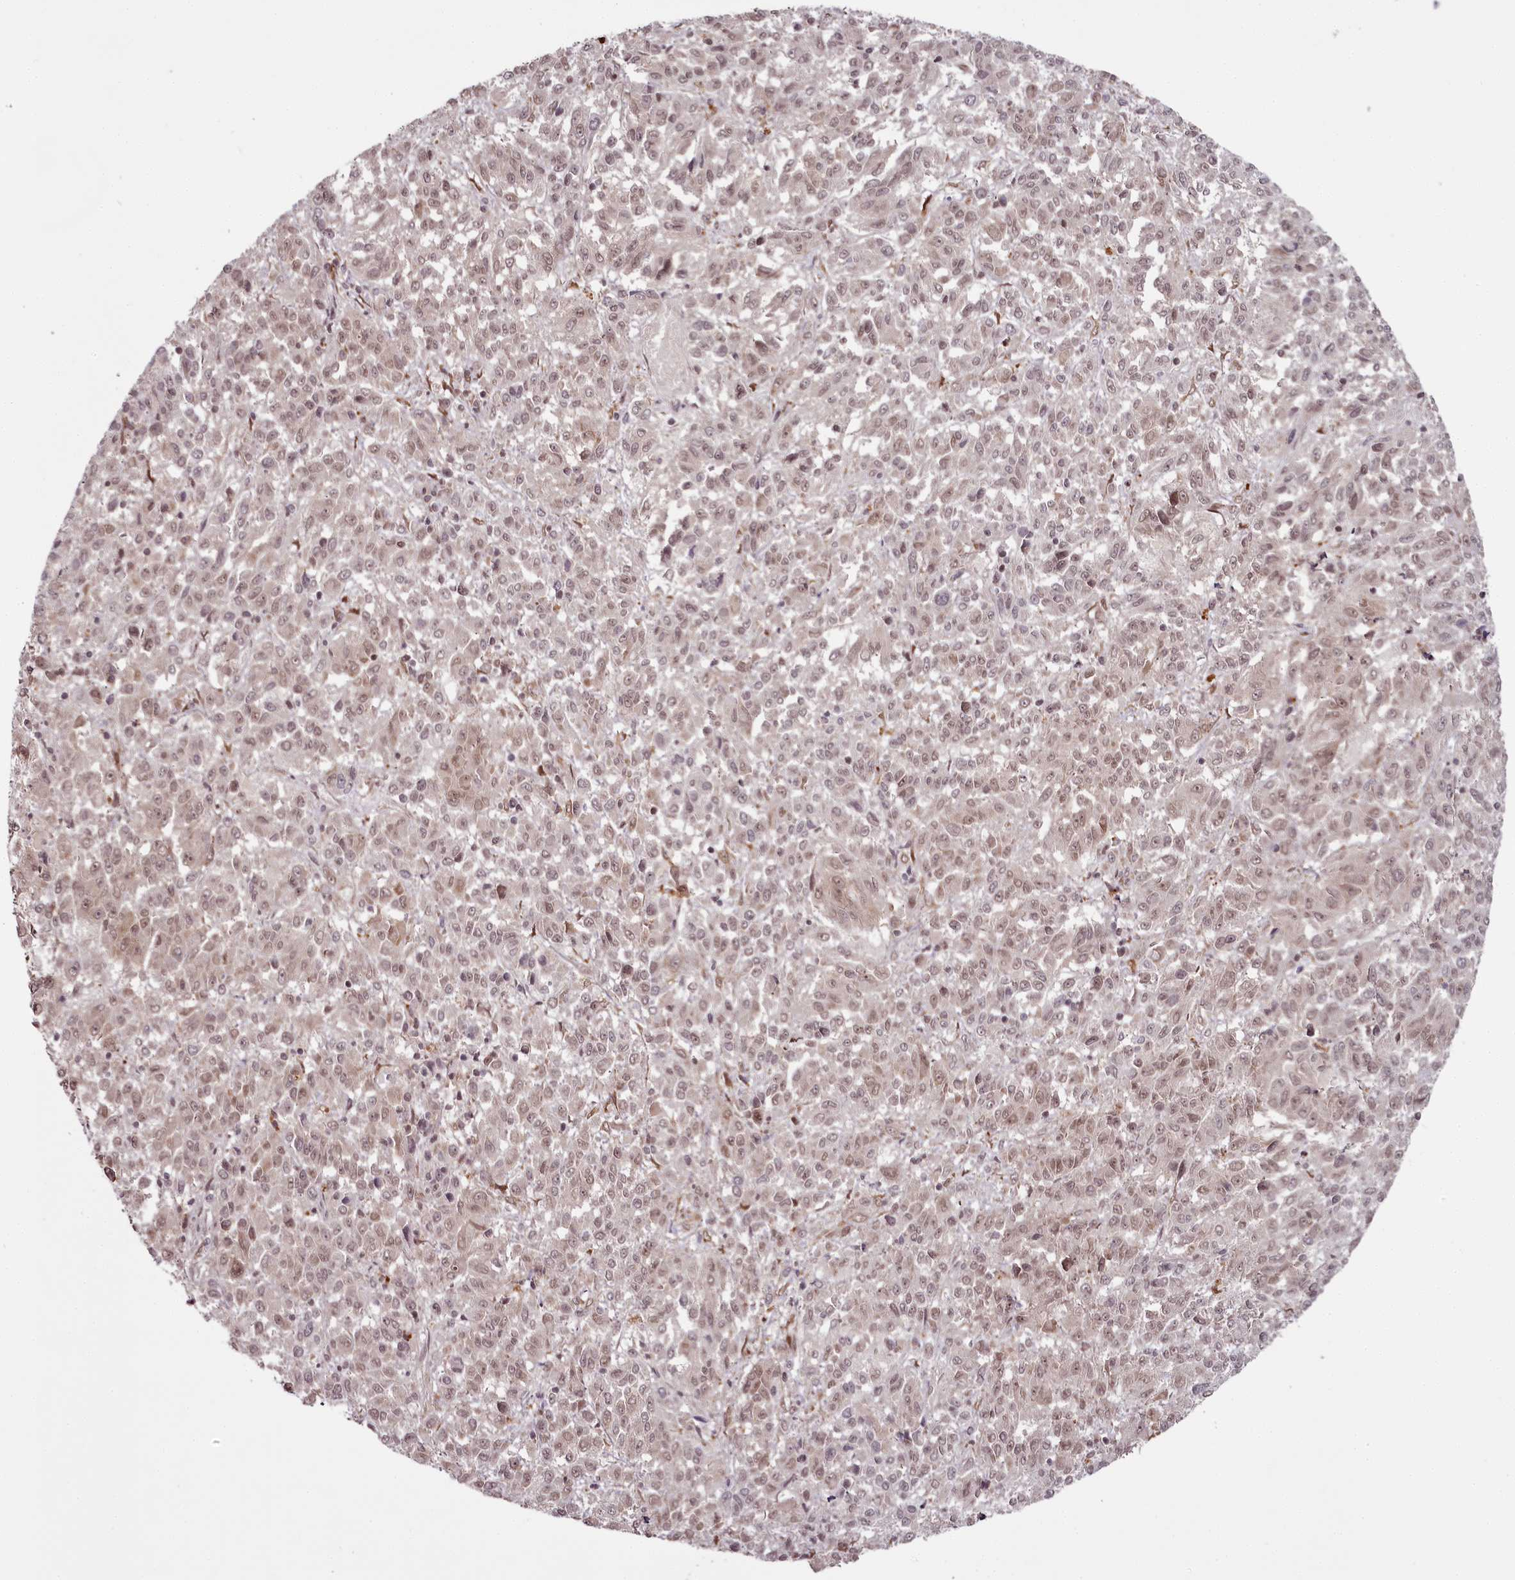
{"staining": {"intensity": "weak", "quantity": ">75%", "location": "nuclear"}, "tissue": "melanoma", "cell_type": "Tumor cells", "image_type": "cancer", "snomed": [{"axis": "morphology", "description": "Malignant melanoma, Metastatic site"}, {"axis": "topography", "description": "Lung"}], "caption": "The micrograph demonstrates staining of melanoma, revealing weak nuclear protein staining (brown color) within tumor cells.", "gene": "THYN1", "patient": {"sex": "male", "age": 64}}